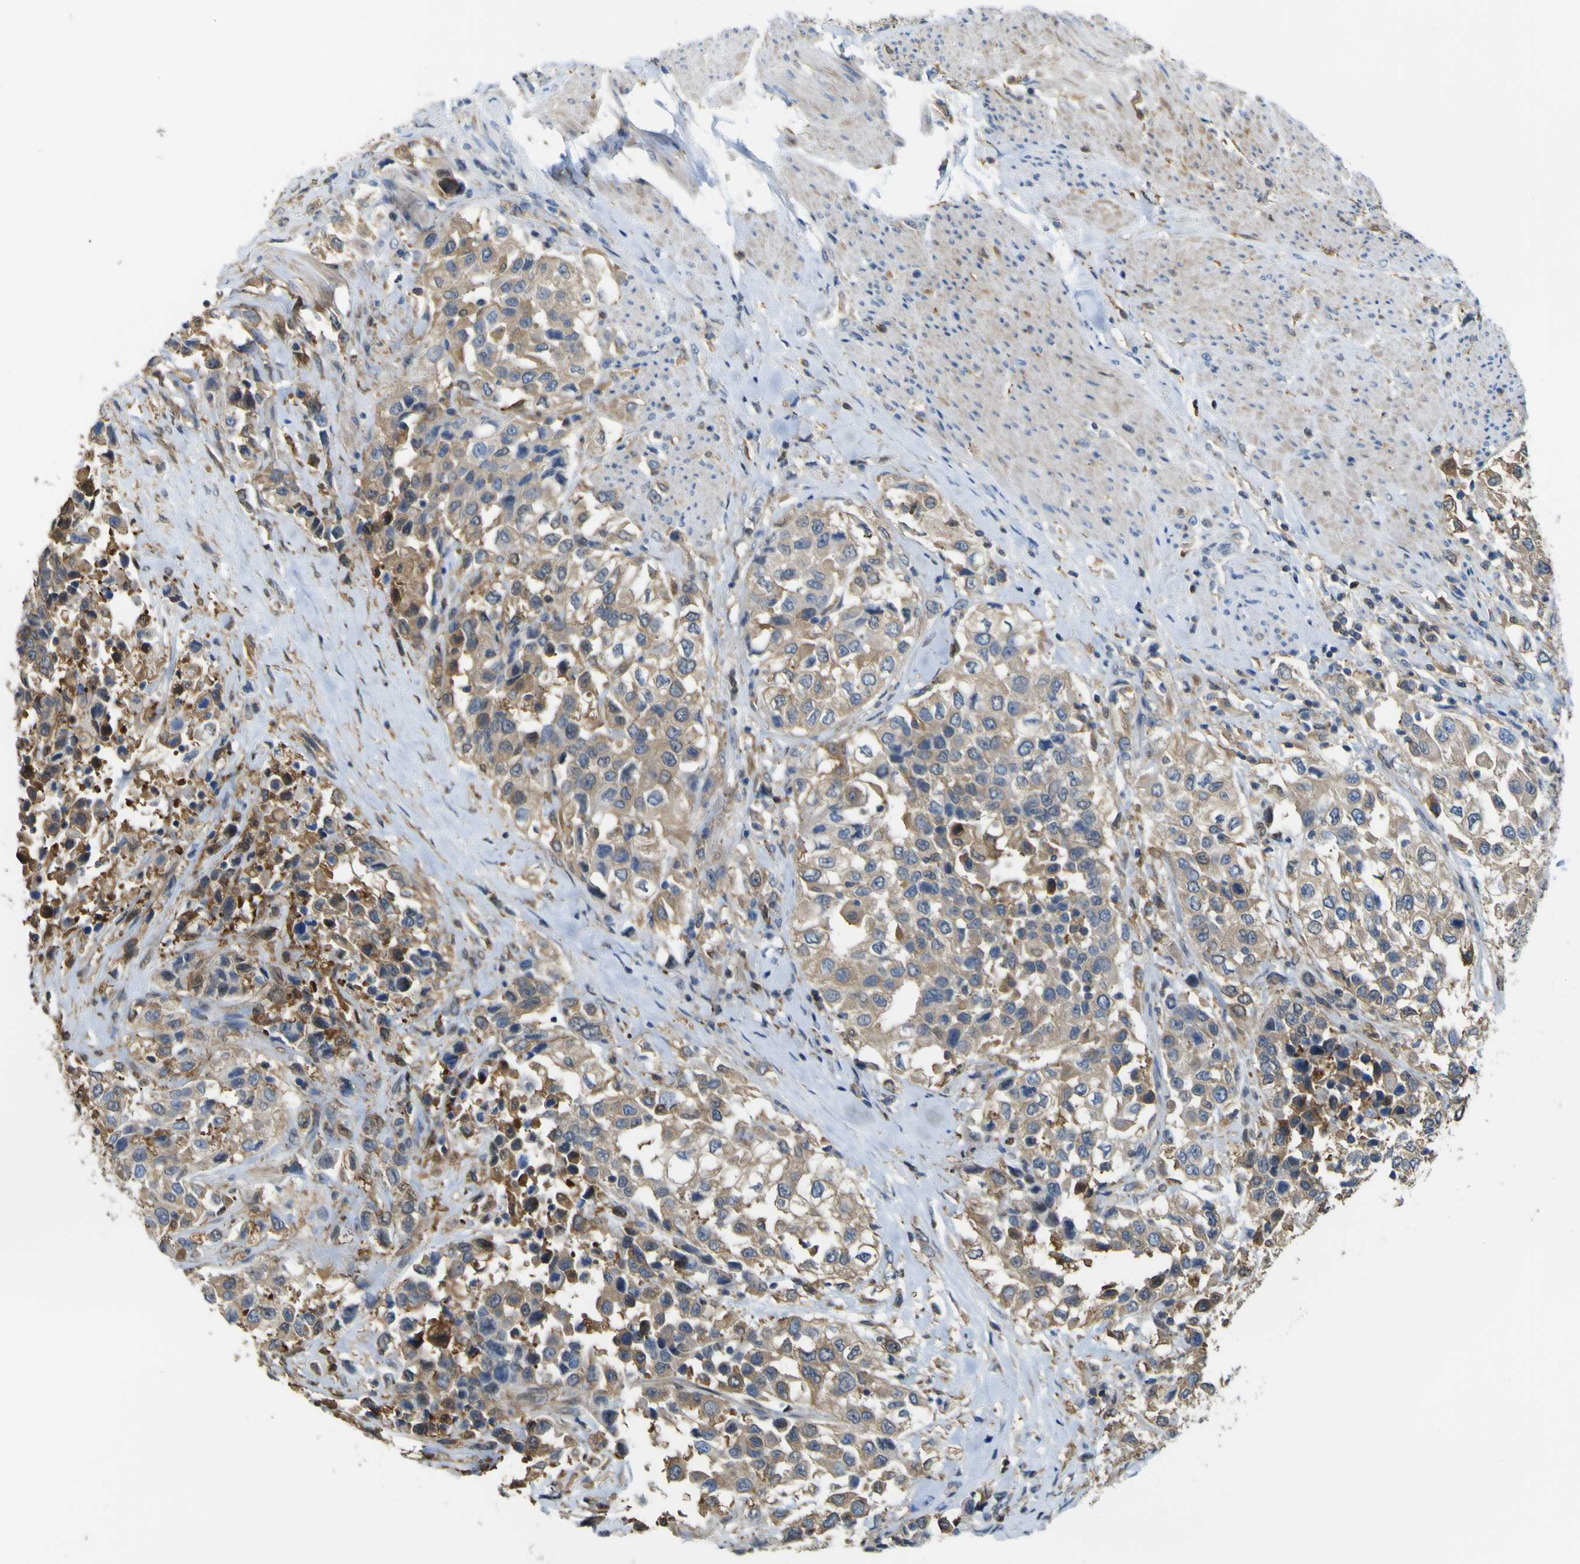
{"staining": {"intensity": "moderate", "quantity": ">75%", "location": "cytoplasmic/membranous"}, "tissue": "urothelial cancer", "cell_type": "Tumor cells", "image_type": "cancer", "snomed": [{"axis": "morphology", "description": "Urothelial carcinoma, High grade"}, {"axis": "topography", "description": "Urinary bladder"}], "caption": "A high-resolution histopathology image shows immunohistochemistry (IHC) staining of urothelial carcinoma (high-grade), which shows moderate cytoplasmic/membranous expression in about >75% of tumor cells. The protein of interest is shown in brown color, while the nuclei are stained blue.", "gene": "ABHD3", "patient": {"sex": "female", "age": 80}}